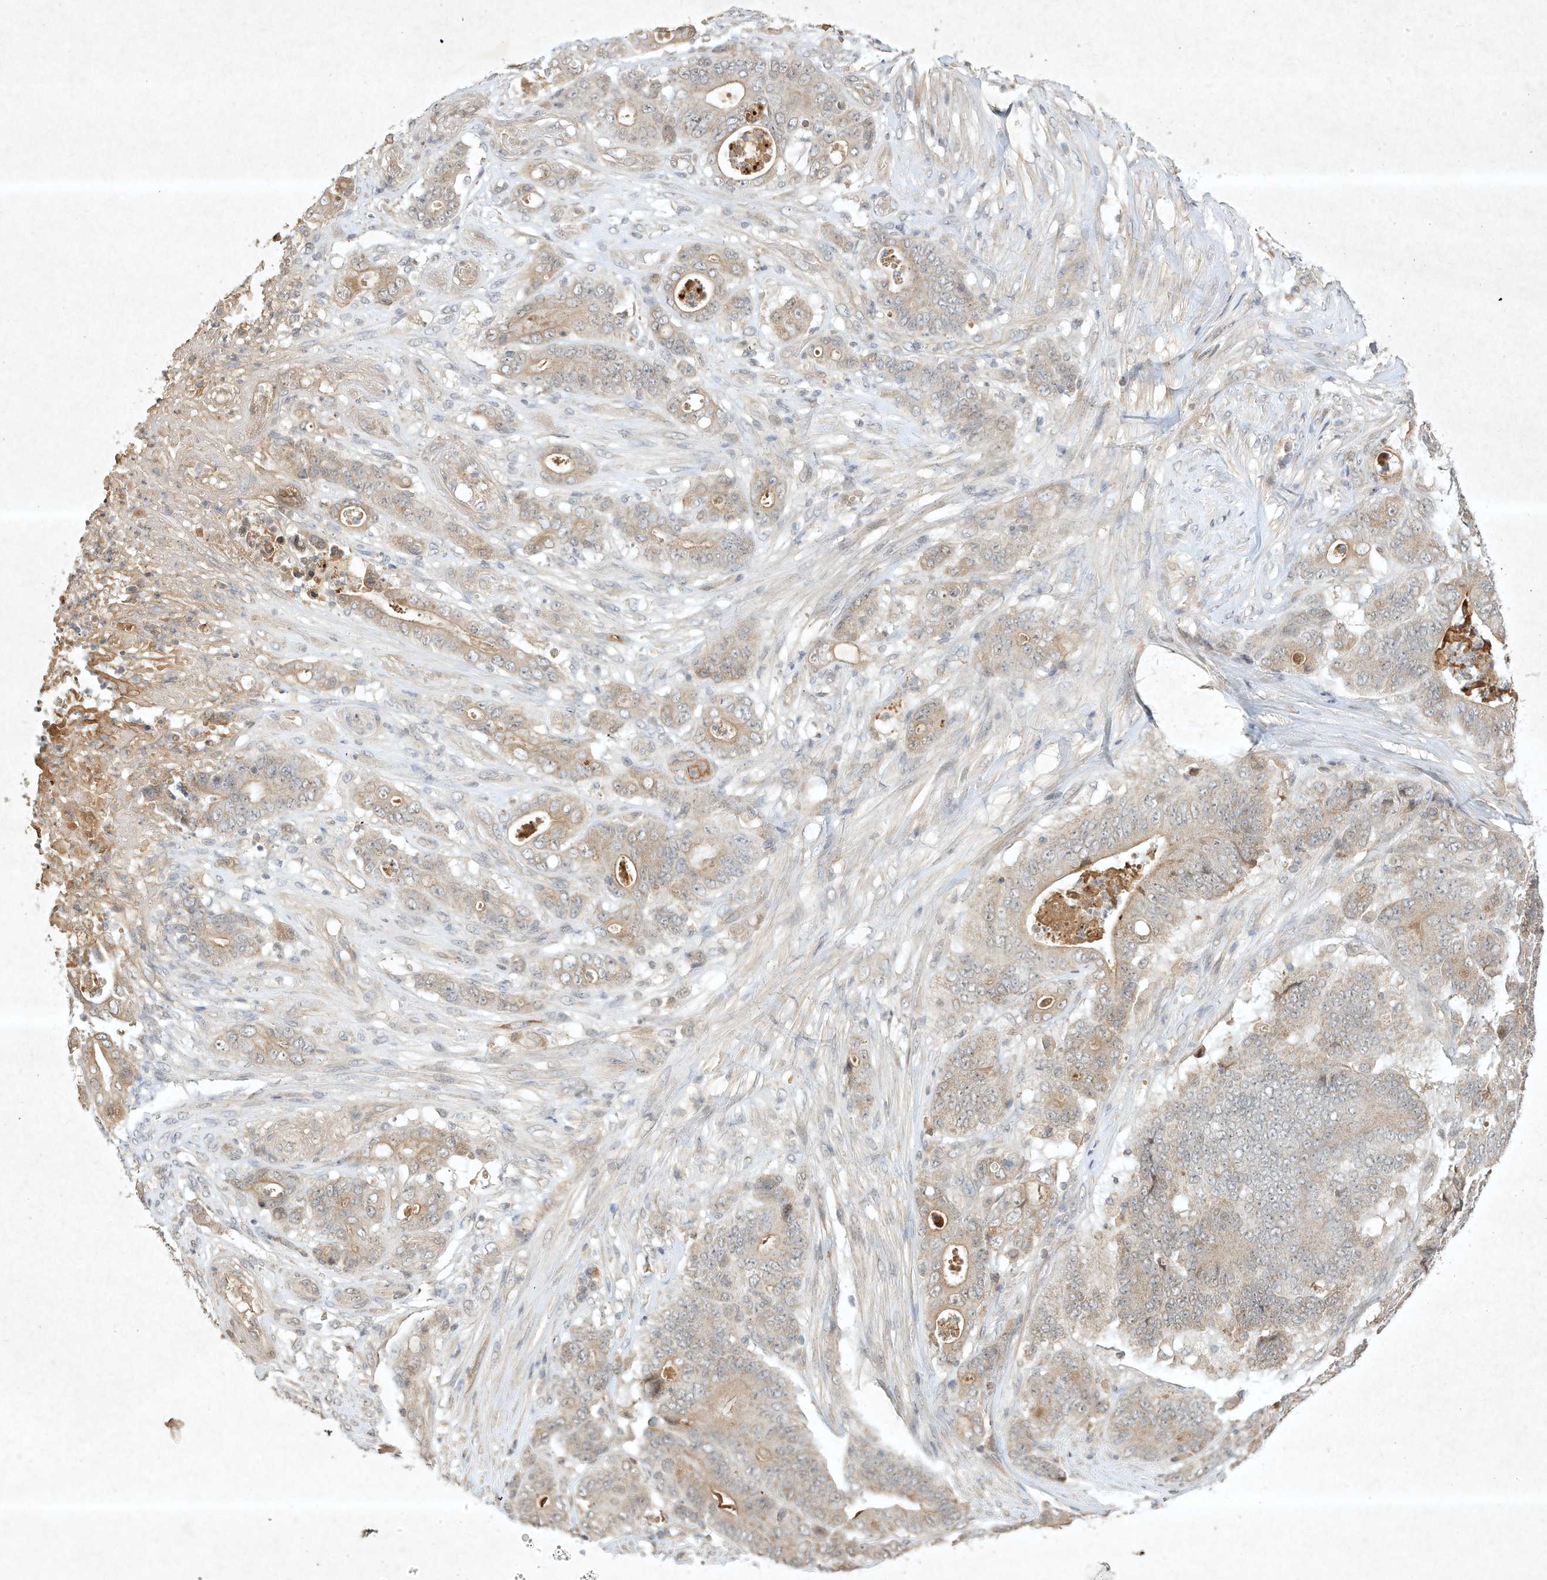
{"staining": {"intensity": "weak", "quantity": "25%-75%", "location": "cytoplasmic/membranous"}, "tissue": "stomach cancer", "cell_type": "Tumor cells", "image_type": "cancer", "snomed": [{"axis": "morphology", "description": "Adenocarcinoma, NOS"}, {"axis": "topography", "description": "Stomach"}], "caption": "Immunohistochemistry (IHC) of human stomach cancer demonstrates low levels of weak cytoplasmic/membranous positivity in about 25%-75% of tumor cells. (IHC, brightfield microscopy, high magnification).", "gene": "BTRC", "patient": {"sex": "female", "age": 73}}